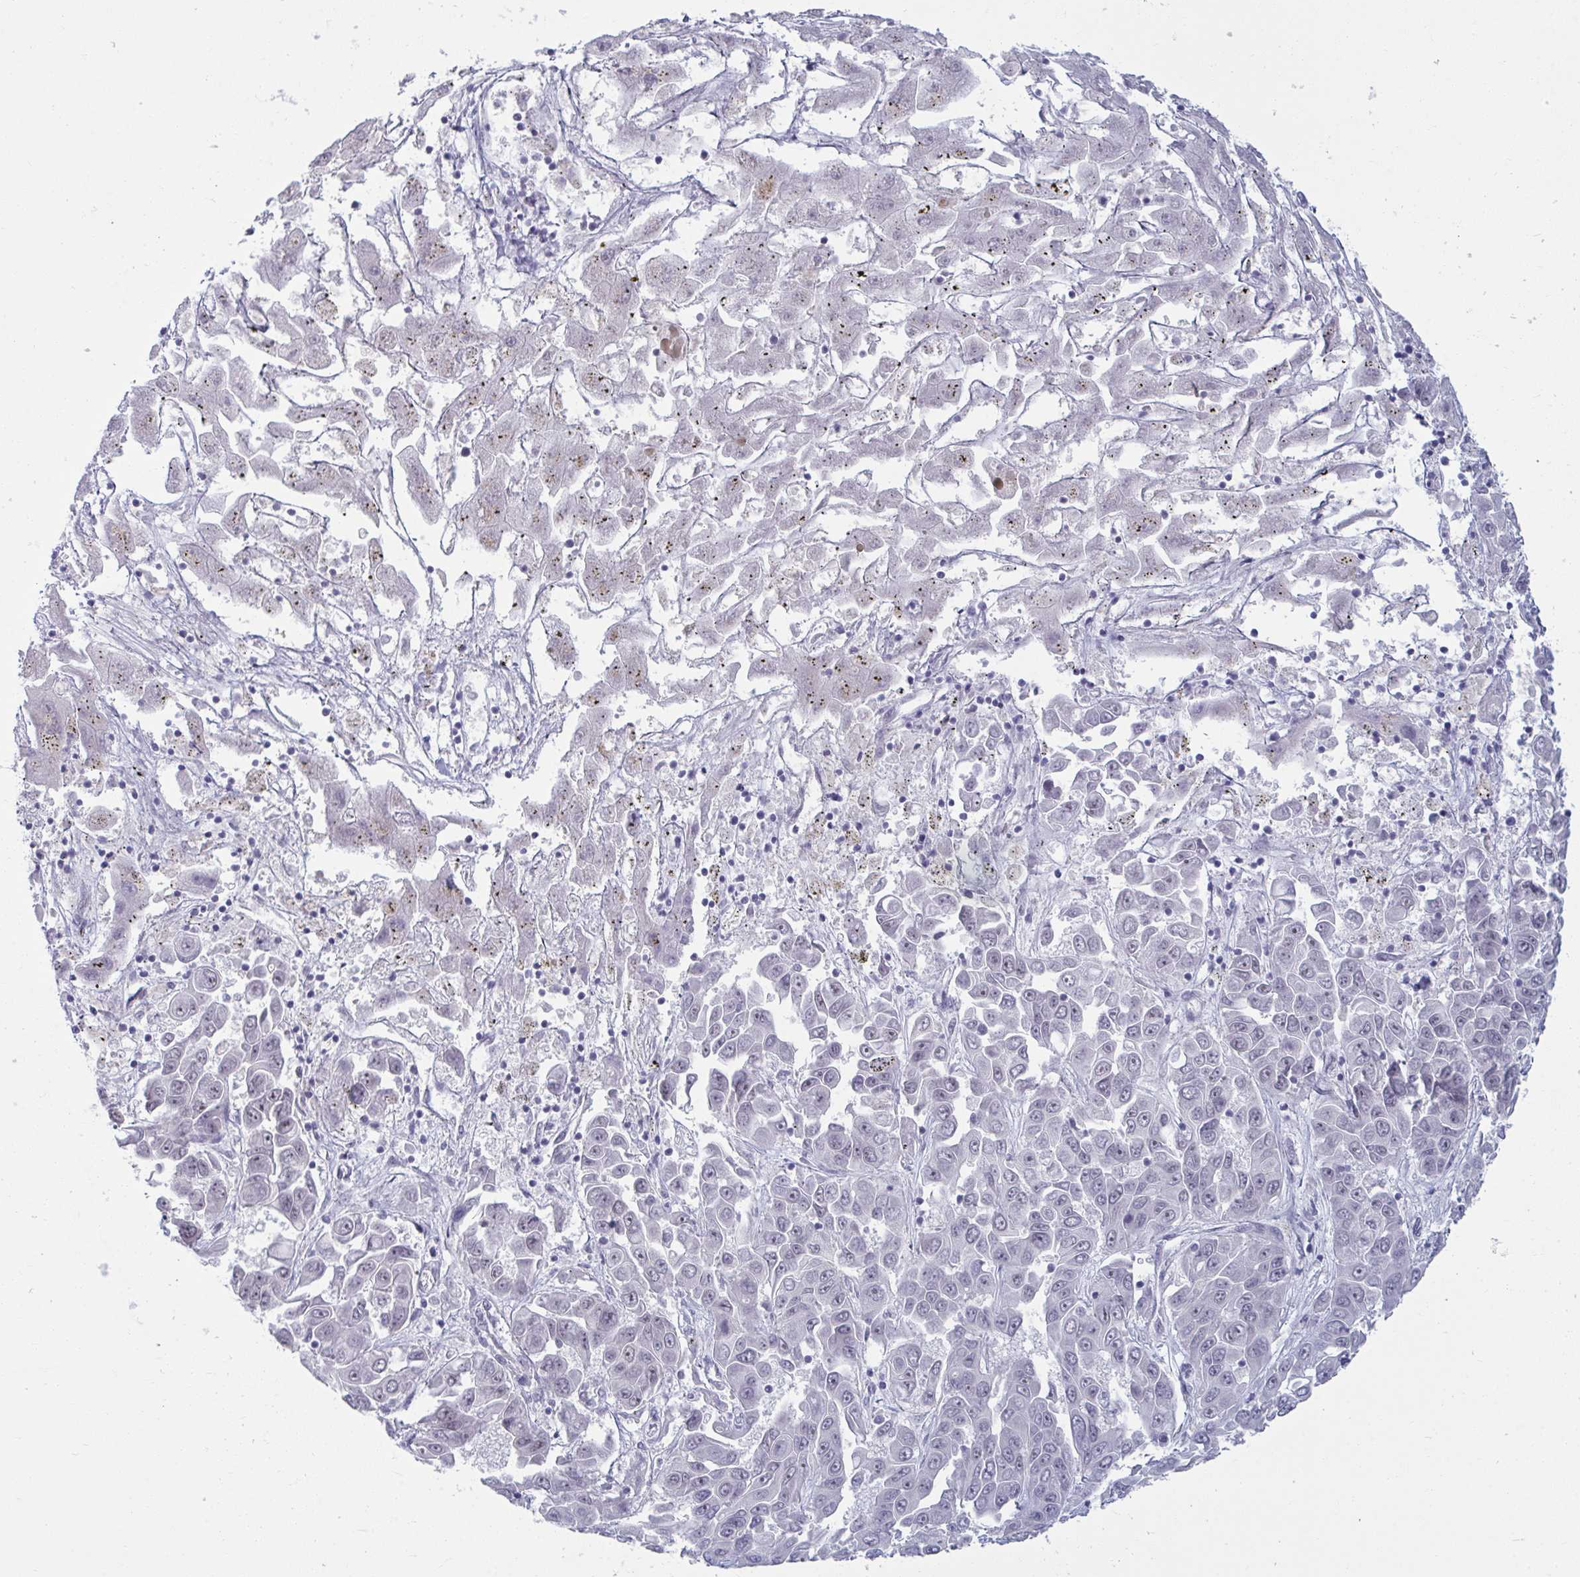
{"staining": {"intensity": "negative", "quantity": "none", "location": "none"}, "tissue": "liver cancer", "cell_type": "Tumor cells", "image_type": "cancer", "snomed": [{"axis": "morphology", "description": "Cholangiocarcinoma"}, {"axis": "topography", "description": "Liver"}], "caption": "Cholangiocarcinoma (liver) stained for a protein using immunohistochemistry (IHC) exhibits no staining tumor cells.", "gene": "RNASEH1", "patient": {"sex": "female", "age": 52}}